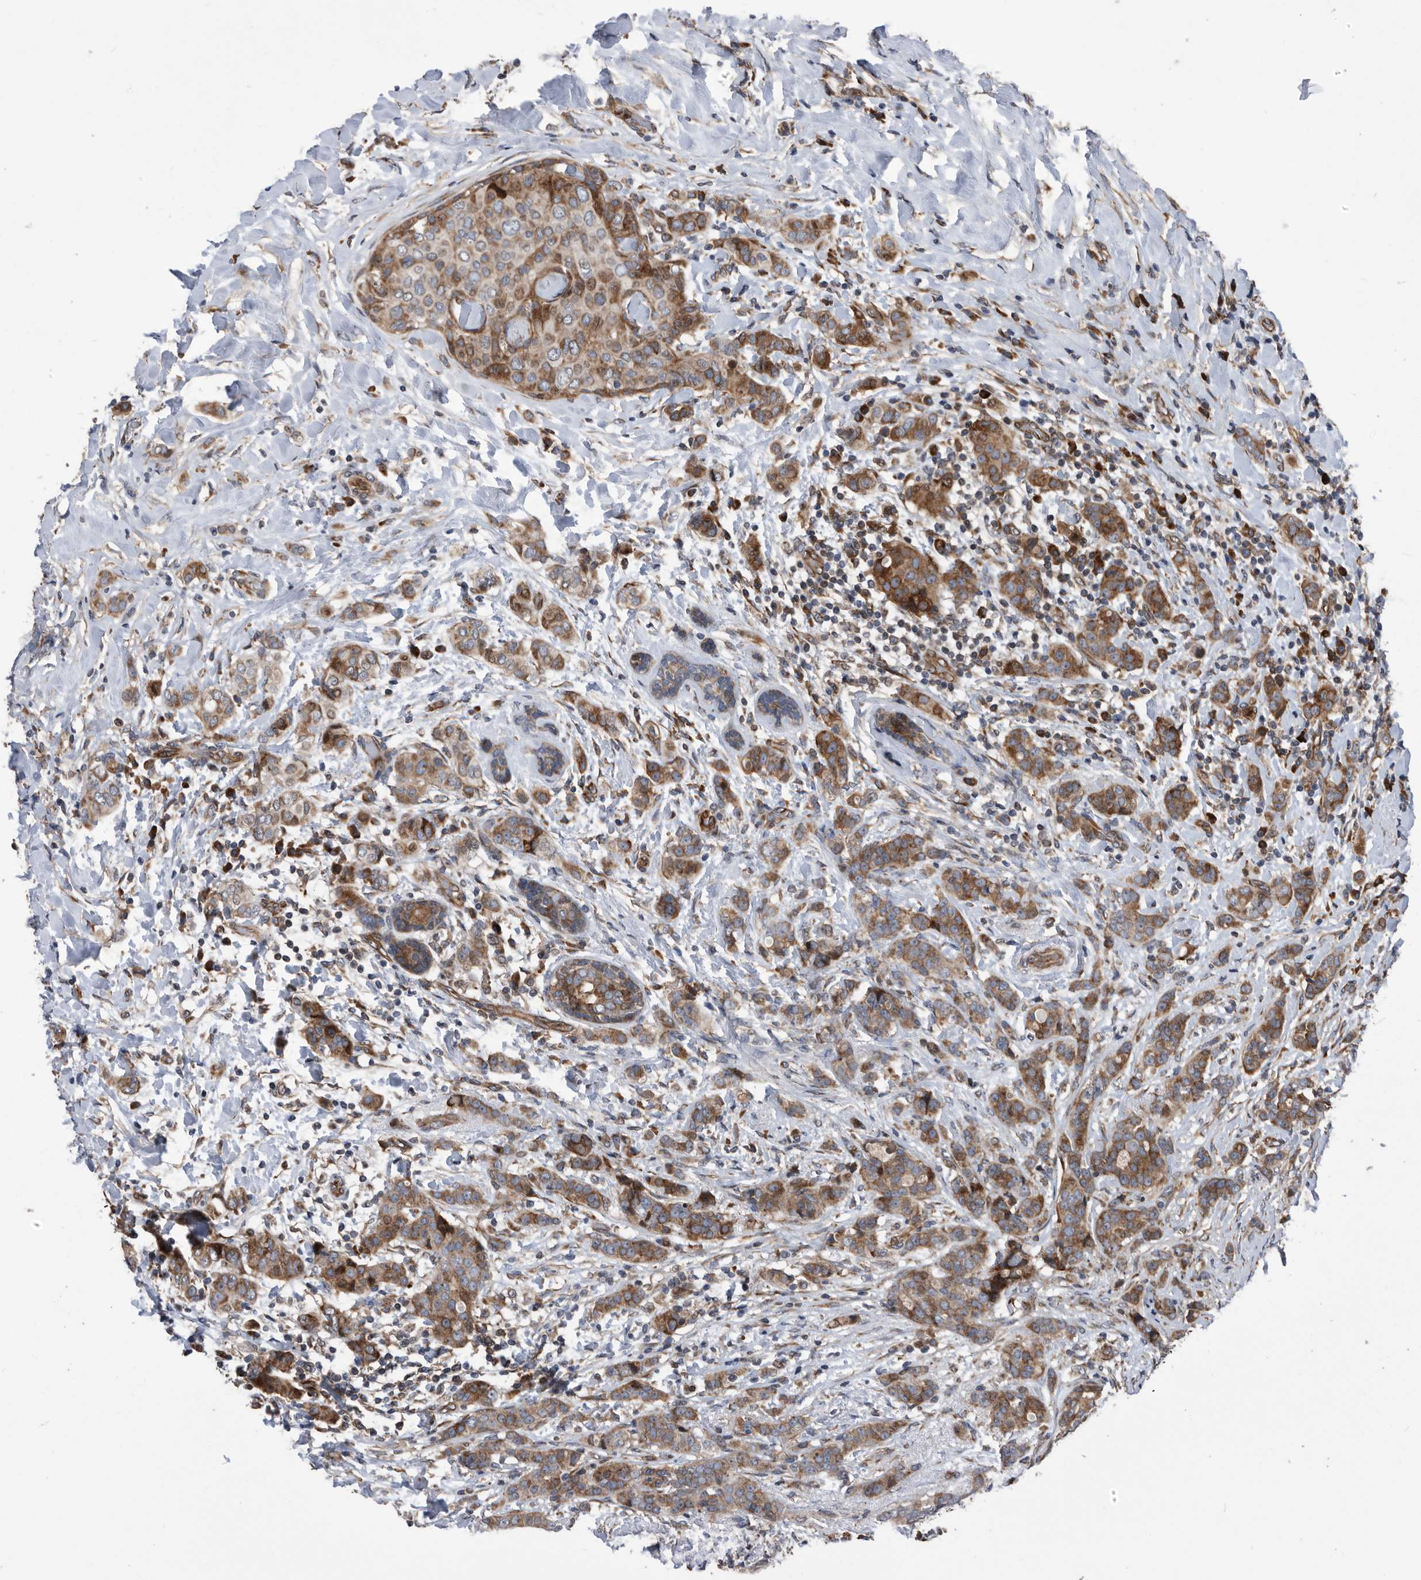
{"staining": {"intensity": "moderate", "quantity": ">75%", "location": "cytoplasmic/membranous"}, "tissue": "breast cancer", "cell_type": "Tumor cells", "image_type": "cancer", "snomed": [{"axis": "morphology", "description": "Lobular carcinoma"}, {"axis": "topography", "description": "Breast"}], "caption": "Human breast cancer (lobular carcinoma) stained with a protein marker reveals moderate staining in tumor cells.", "gene": "SERINC2", "patient": {"sex": "female", "age": 51}}